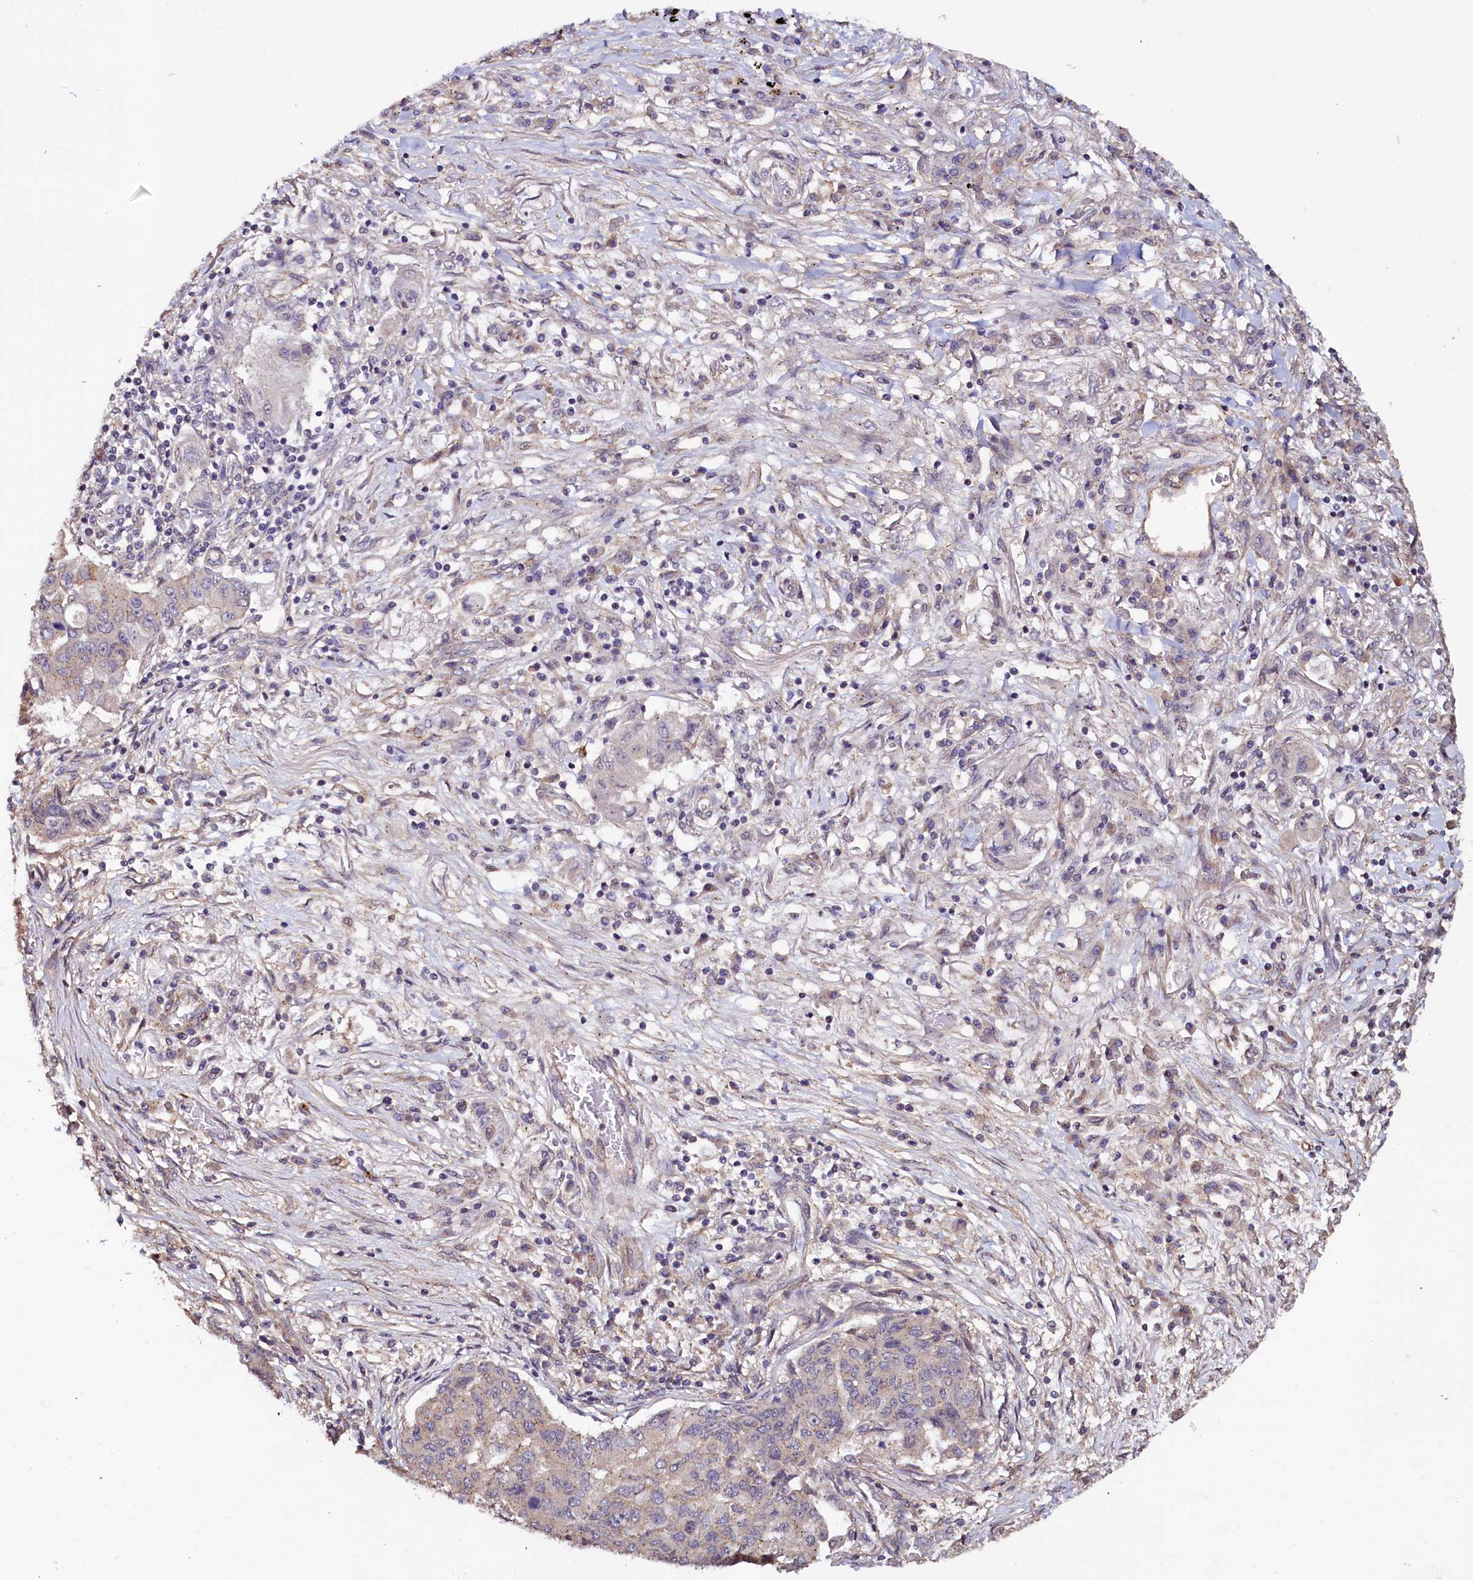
{"staining": {"intensity": "negative", "quantity": "none", "location": "none"}, "tissue": "lung cancer", "cell_type": "Tumor cells", "image_type": "cancer", "snomed": [{"axis": "morphology", "description": "Squamous cell carcinoma, NOS"}, {"axis": "topography", "description": "Lung"}], "caption": "DAB immunohistochemical staining of lung squamous cell carcinoma exhibits no significant positivity in tumor cells.", "gene": "PALM", "patient": {"sex": "male", "age": 74}}